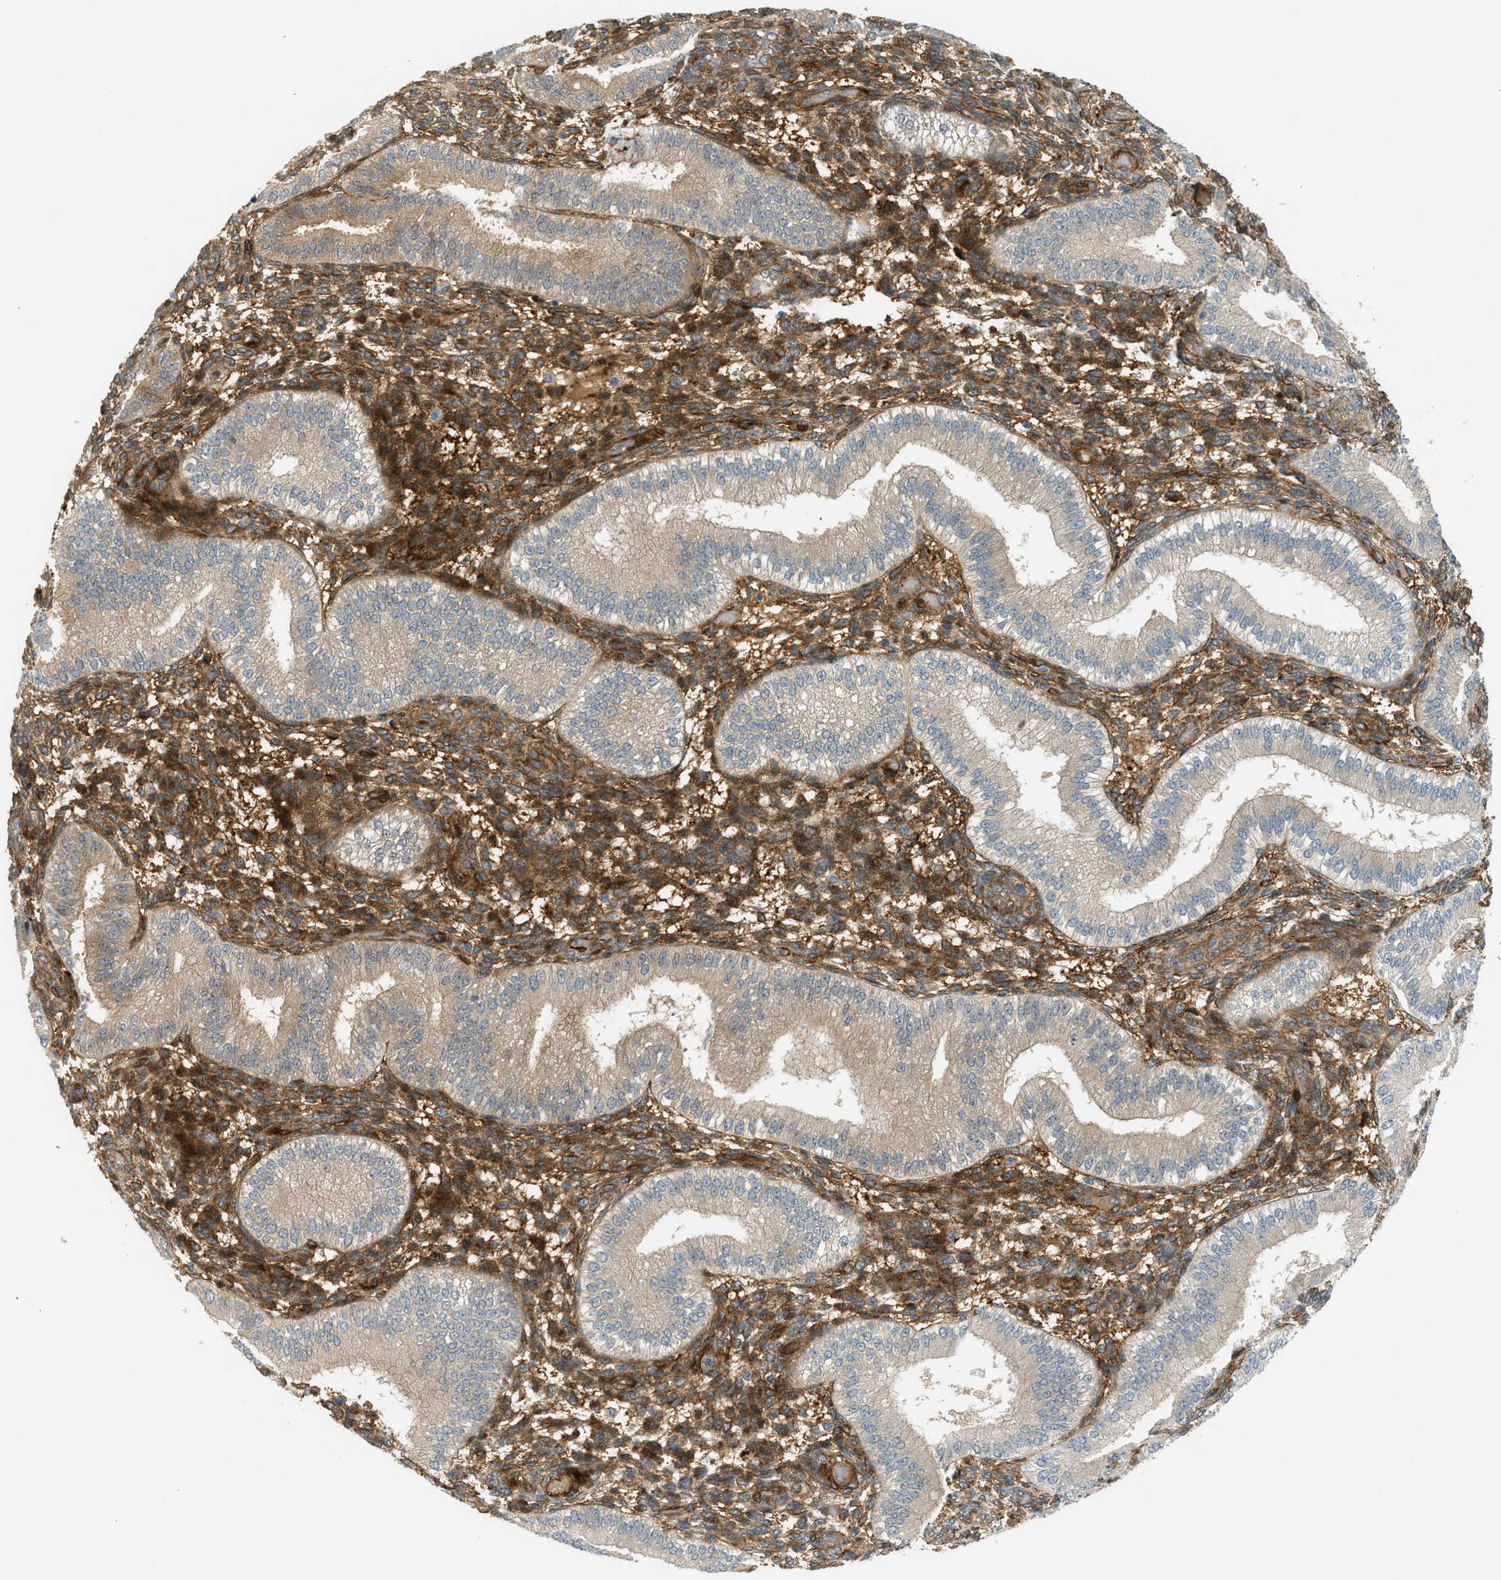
{"staining": {"intensity": "moderate", "quantity": ">75%", "location": "cytoplasmic/membranous"}, "tissue": "endometrium", "cell_type": "Cells in endometrial stroma", "image_type": "normal", "snomed": [{"axis": "morphology", "description": "Normal tissue, NOS"}, {"axis": "topography", "description": "Endometrium"}], "caption": "Immunohistochemistry of normal human endometrium reveals medium levels of moderate cytoplasmic/membranous staining in approximately >75% of cells in endometrial stroma.", "gene": "EDNRA", "patient": {"sex": "female", "age": 39}}